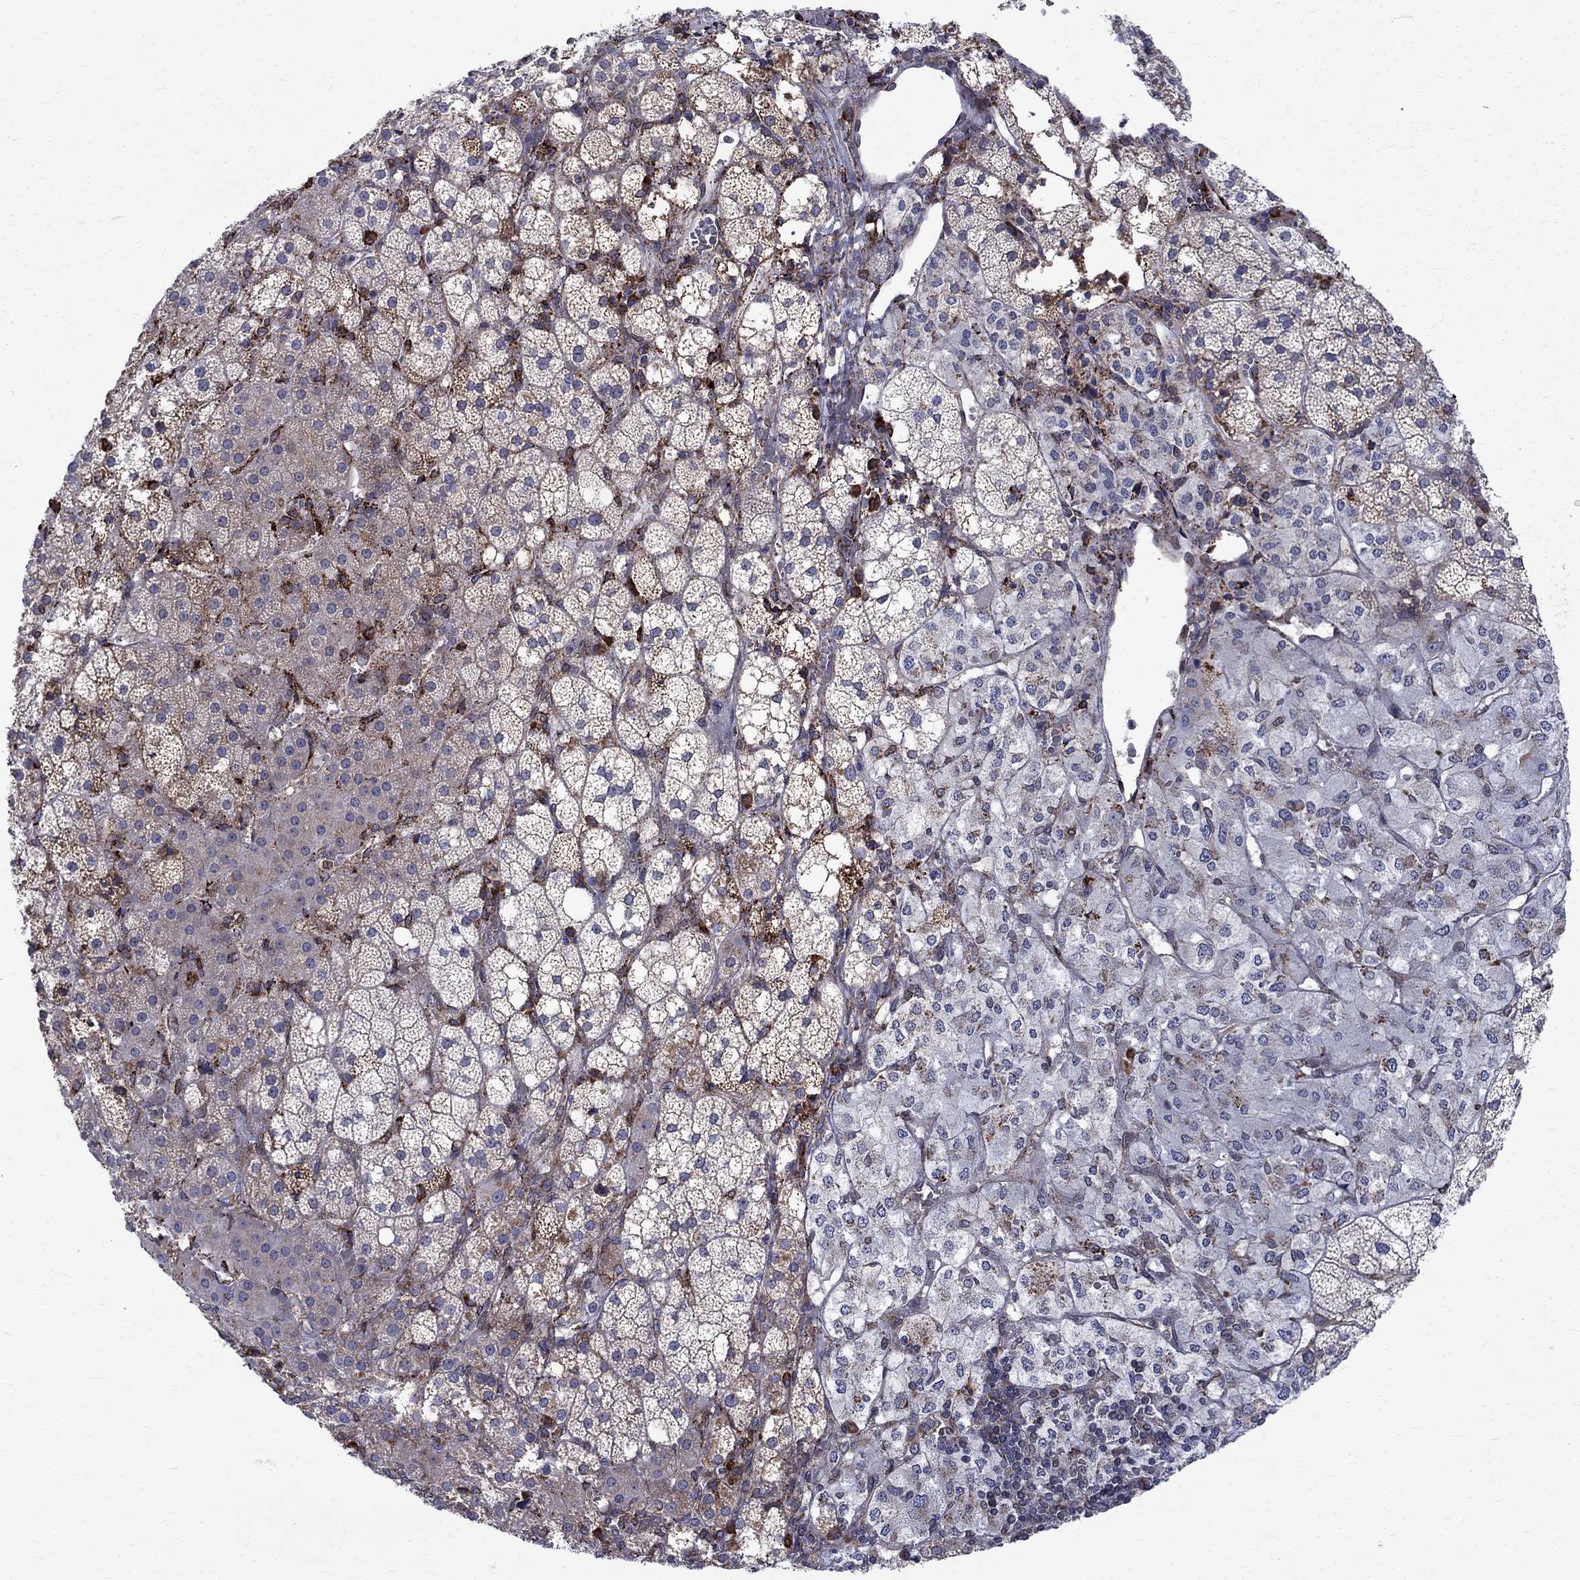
{"staining": {"intensity": "strong", "quantity": "<25%", "location": "cytoplasmic/membranous"}, "tissue": "adrenal gland", "cell_type": "Glandular cells", "image_type": "normal", "snomed": [{"axis": "morphology", "description": "Normal tissue, NOS"}, {"axis": "topography", "description": "Adrenal gland"}], "caption": "An immunohistochemistry (IHC) micrograph of unremarkable tissue is shown. Protein staining in brown labels strong cytoplasmic/membranous positivity in adrenal gland within glandular cells. The staining was performed using DAB (3,3'-diaminobenzidine), with brown indicating positive protein expression. Nuclei are stained blue with hematoxylin.", "gene": "CAB39L", "patient": {"sex": "male", "age": 53}}